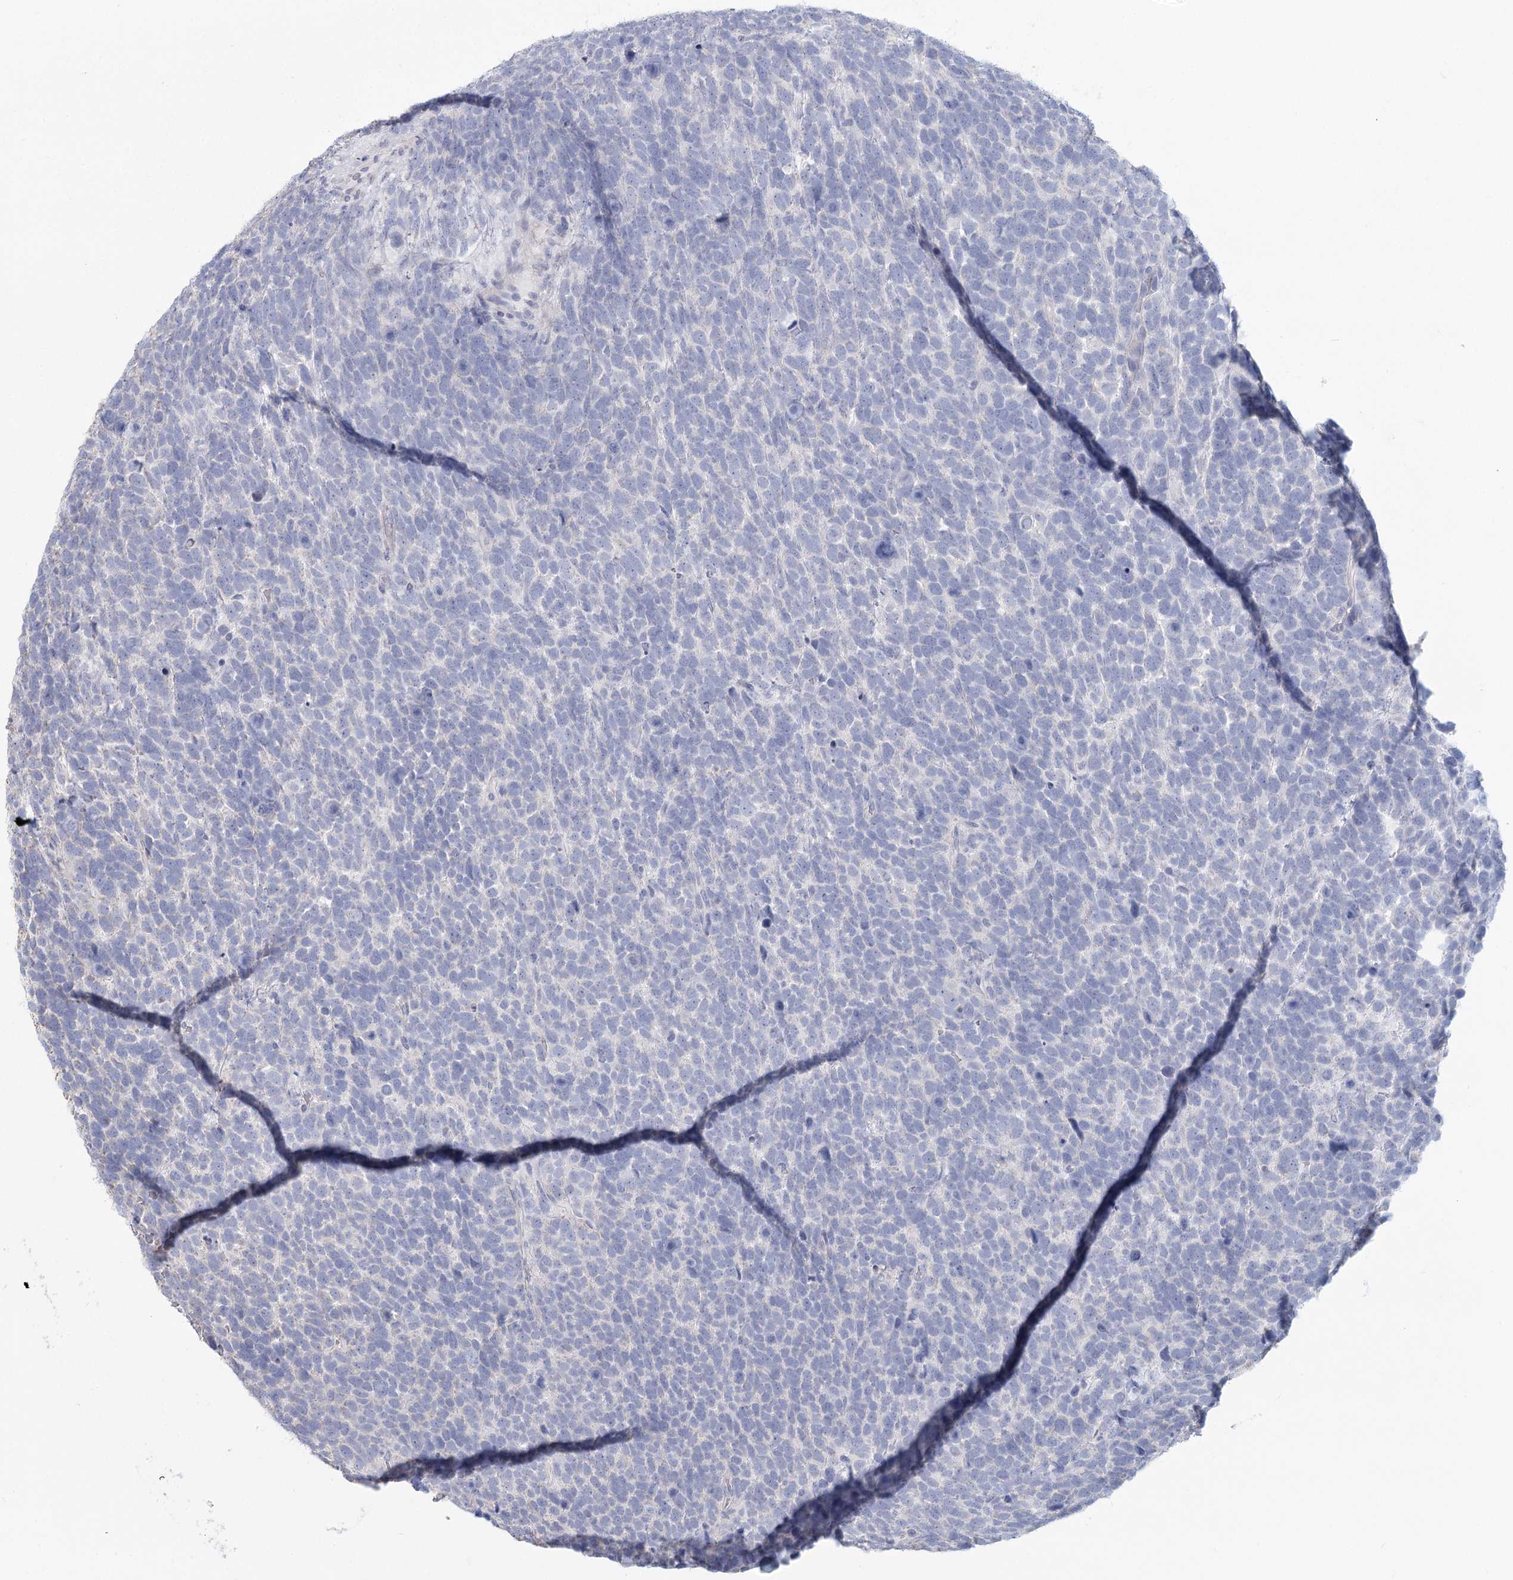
{"staining": {"intensity": "negative", "quantity": "none", "location": "none"}, "tissue": "urothelial cancer", "cell_type": "Tumor cells", "image_type": "cancer", "snomed": [{"axis": "morphology", "description": "Urothelial carcinoma, High grade"}, {"axis": "topography", "description": "Urinary bladder"}], "caption": "Image shows no significant protein staining in tumor cells of urothelial carcinoma (high-grade).", "gene": "CNTLN", "patient": {"sex": "female", "age": 82}}